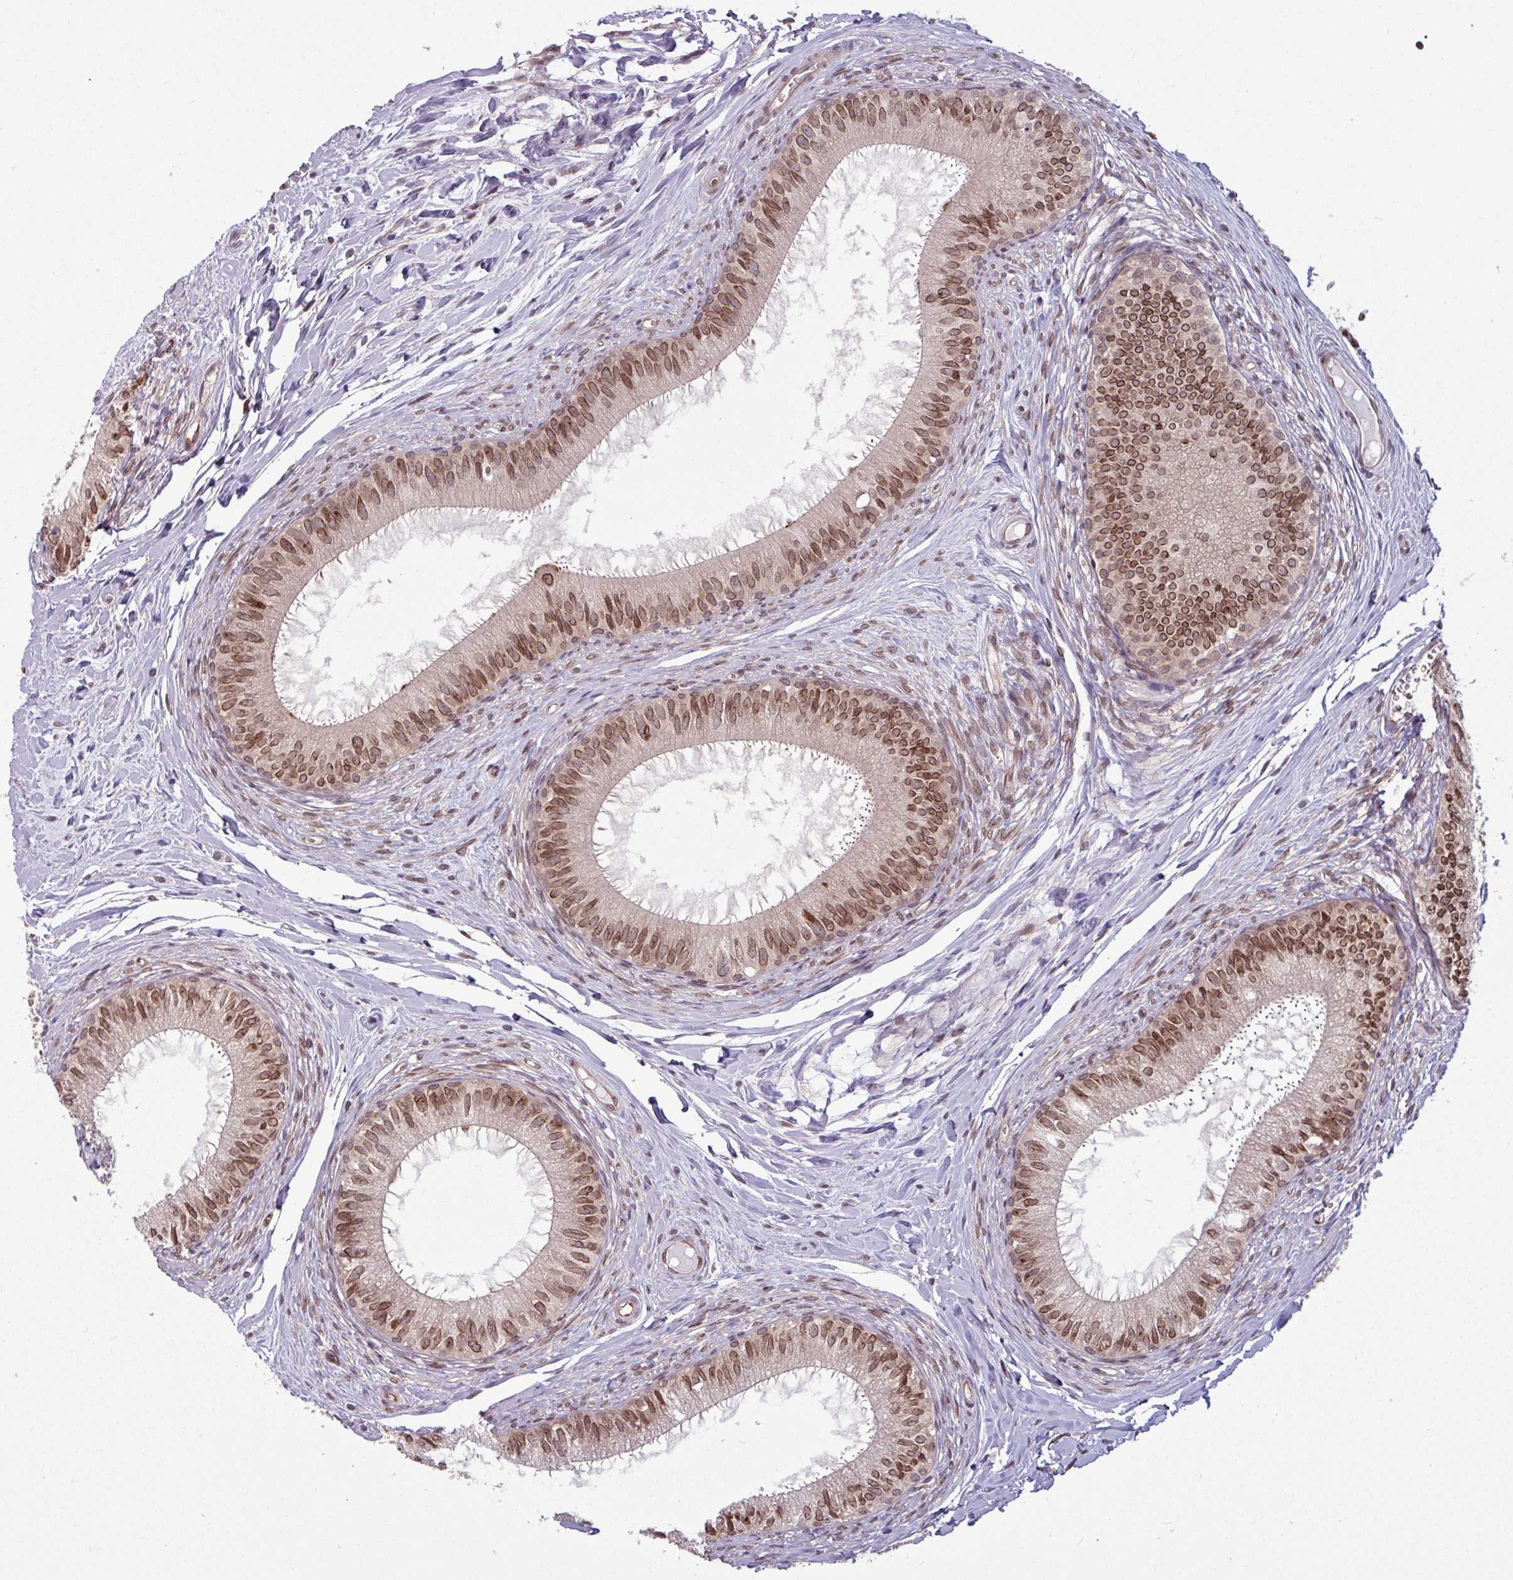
{"staining": {"intensity": "moderate", "quantity": ">75%", "location": "cytoplasmic/membranous,nuclear"}, "tissue": "epididymis", "cell_type": "Glandular cells", "image_type": "normal", "snomed": [{"axis": "morphology", "description": "Normal tissue, NOS"}, {"axis": "topography", "description": "Epididymis"}], "caption": "DAB (3,3'-diaminobenzidine) immunohistochemical staining of benign human epididymis shows moderate cytoplasmic/membranous,nuclear protein positivity in approximately >75% of glandular cells. (DAB = brown stain, brightfield microscopy at high magnification).", "gene": "RBM4B", "patient": {"sex": "male", "age": 25}}